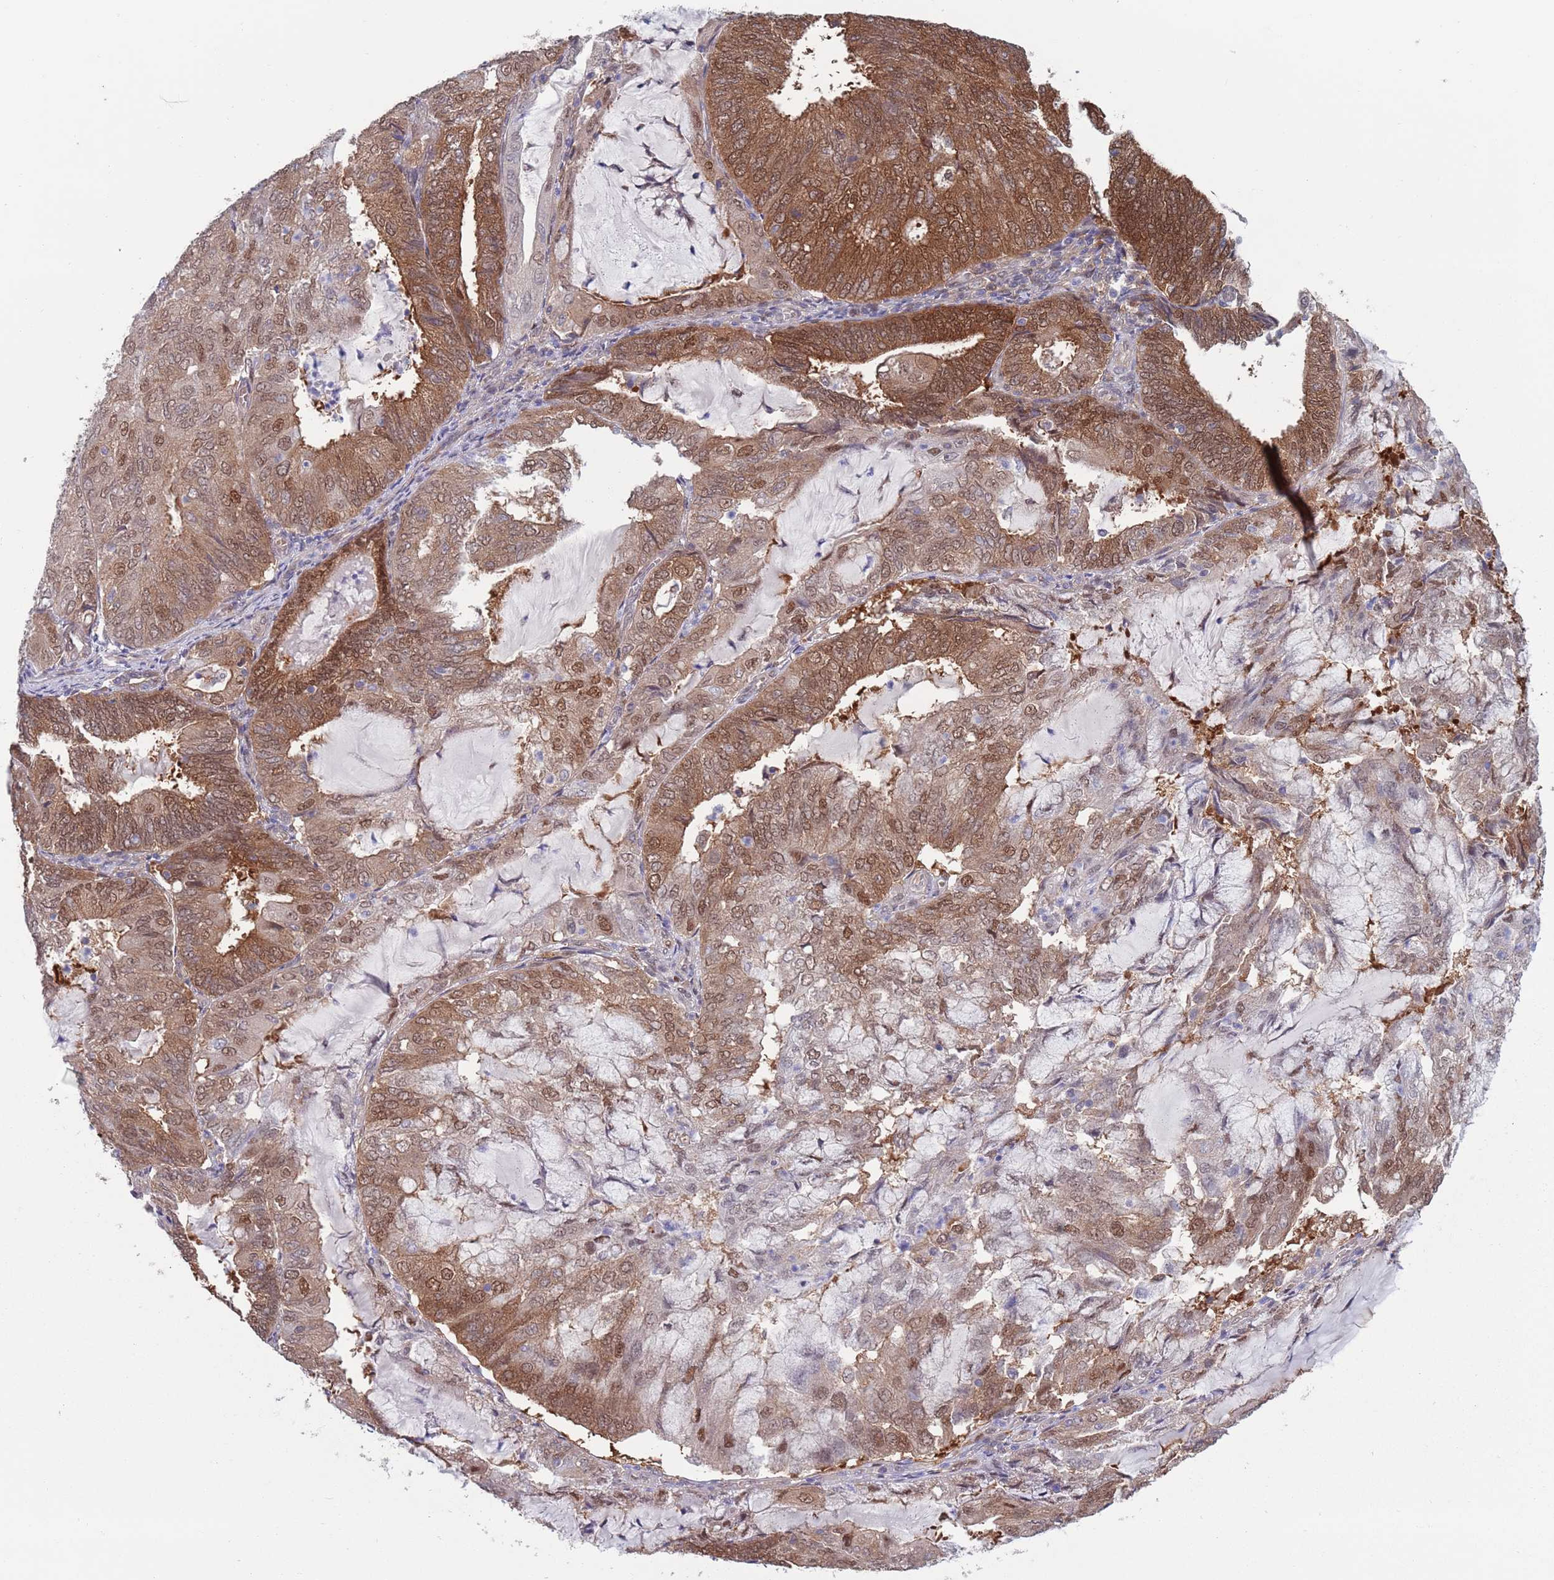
{"staining": {"intensity": "moderate", "quantity": ">75%", "location": "cytoplasmic/membranous,nuclear"}, "tissue": "endometrial cancer", "cell_type": "Tumor cells", "image_type": "cancer", "snomed": [{"axis": "morphology", "description": "Adenocarcinoma, NOS"}, {"axis": "topography", "description": "Endometrium"}], "caption": "Protein expression analysis of human adenocarcinoma (endometrial) reveals moderate cytoplasmic/membranous and nuclear expression in about >75% of tumor cells. (IHC, brightfield microscopy, high magnification).", "gene": "CLNS1A", "patient": {"sex": "female", "age": 81}}